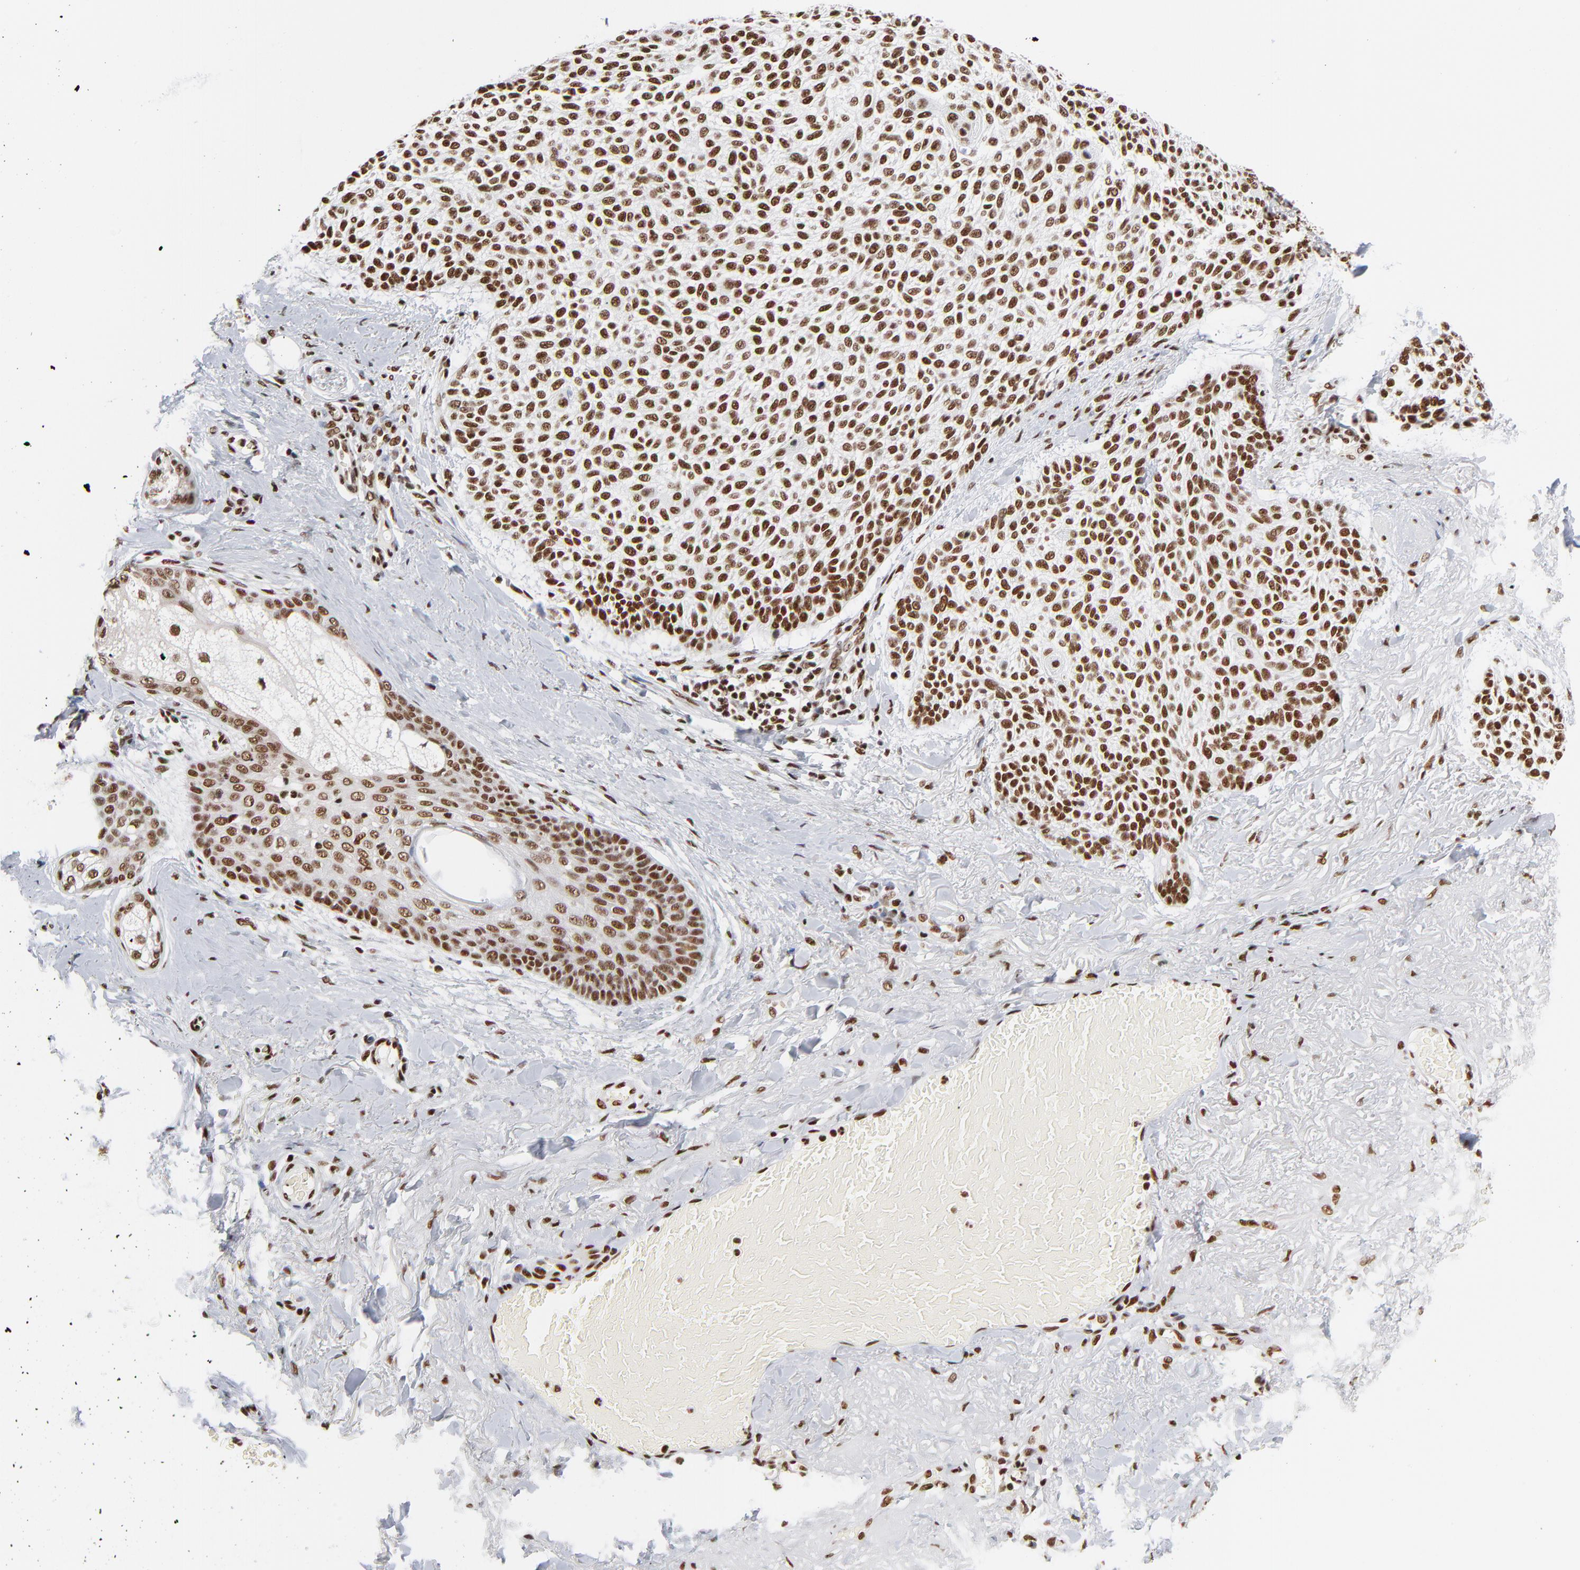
{"staining": {"intensity": "strong", "quantity": ">75%", "location": "nuclear"}, "tissue": "skin cancer", "cell_type": "Tumor cells", "image_type": "cancer", "snomed": [{"axis": "morphology", "description": "Normal tissue, NOS"}, {"axis": "morphology", "description": "Basal cell carcinoma"}, {"axis": "topography", "description": "Skin"}], "caption": "High-power microscopy captured an IHC histopathology image of skin cancer (basal cell carcinoma), revealing strong nuclear staining in approximately >75% of tumor cells.", "gene": "CREB1", "patient": {"sex": "female", "age": 70}}